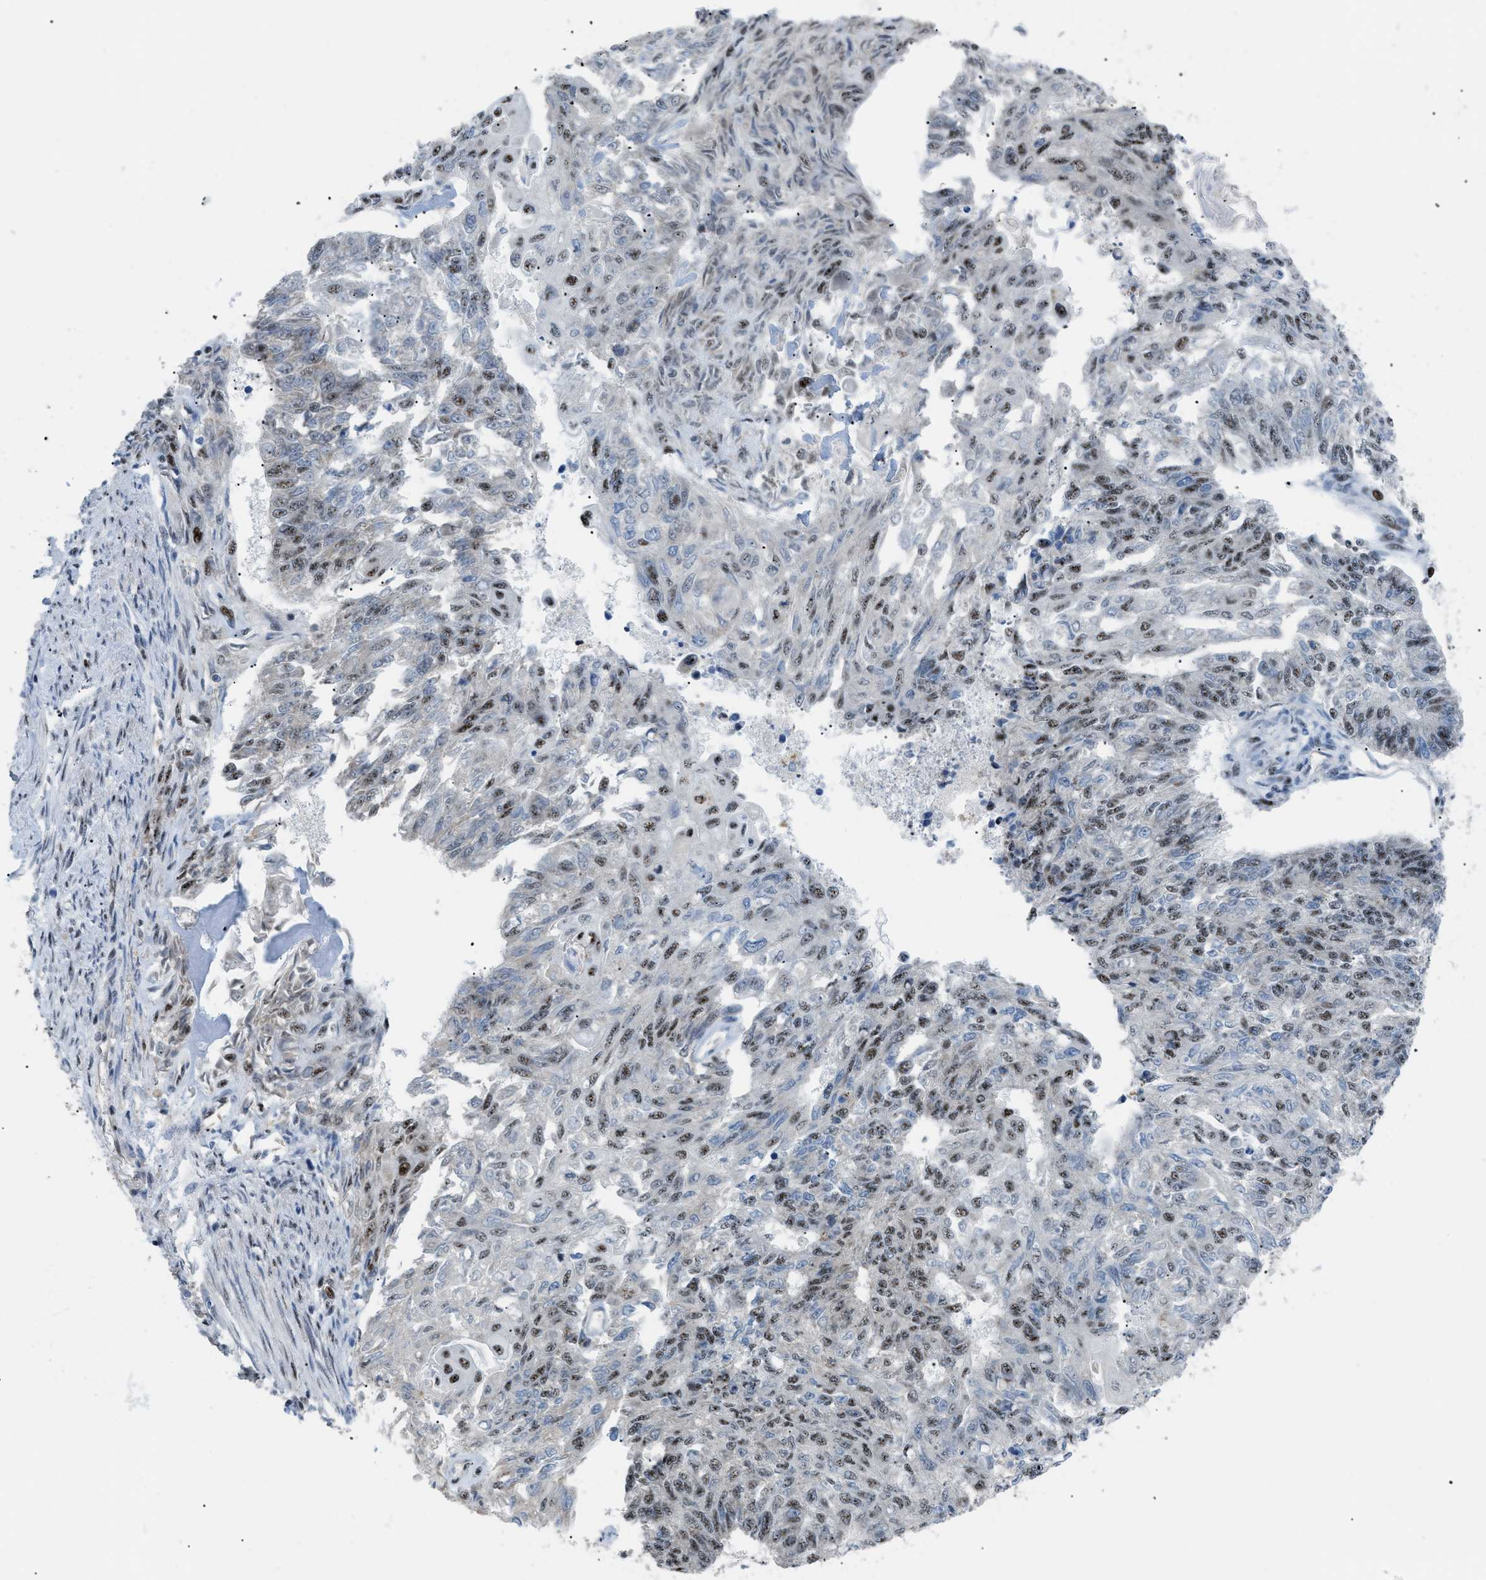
{"staining": {"intensity": "moderate", "quantity": ">75%", "location": "nuclear"}, "tissue": "endometrial cancer", "cell_type": "Tumor cells", "image_type": "cancer", "snomed": [{"axis": "morphology", "description": "Adenocarcinoma, NOS"}, {"axis": "topography", "description": "Endometrium"}], "caption": "A high-resolution micrograph shows immunohistochemistry staining of endometrial adenocarcinoma, which exhibits moderate nuclear positivity in approximately >75% of tumor cells.", "gene": "CDR2", "patient": {"sex": "female", "age": 32}}